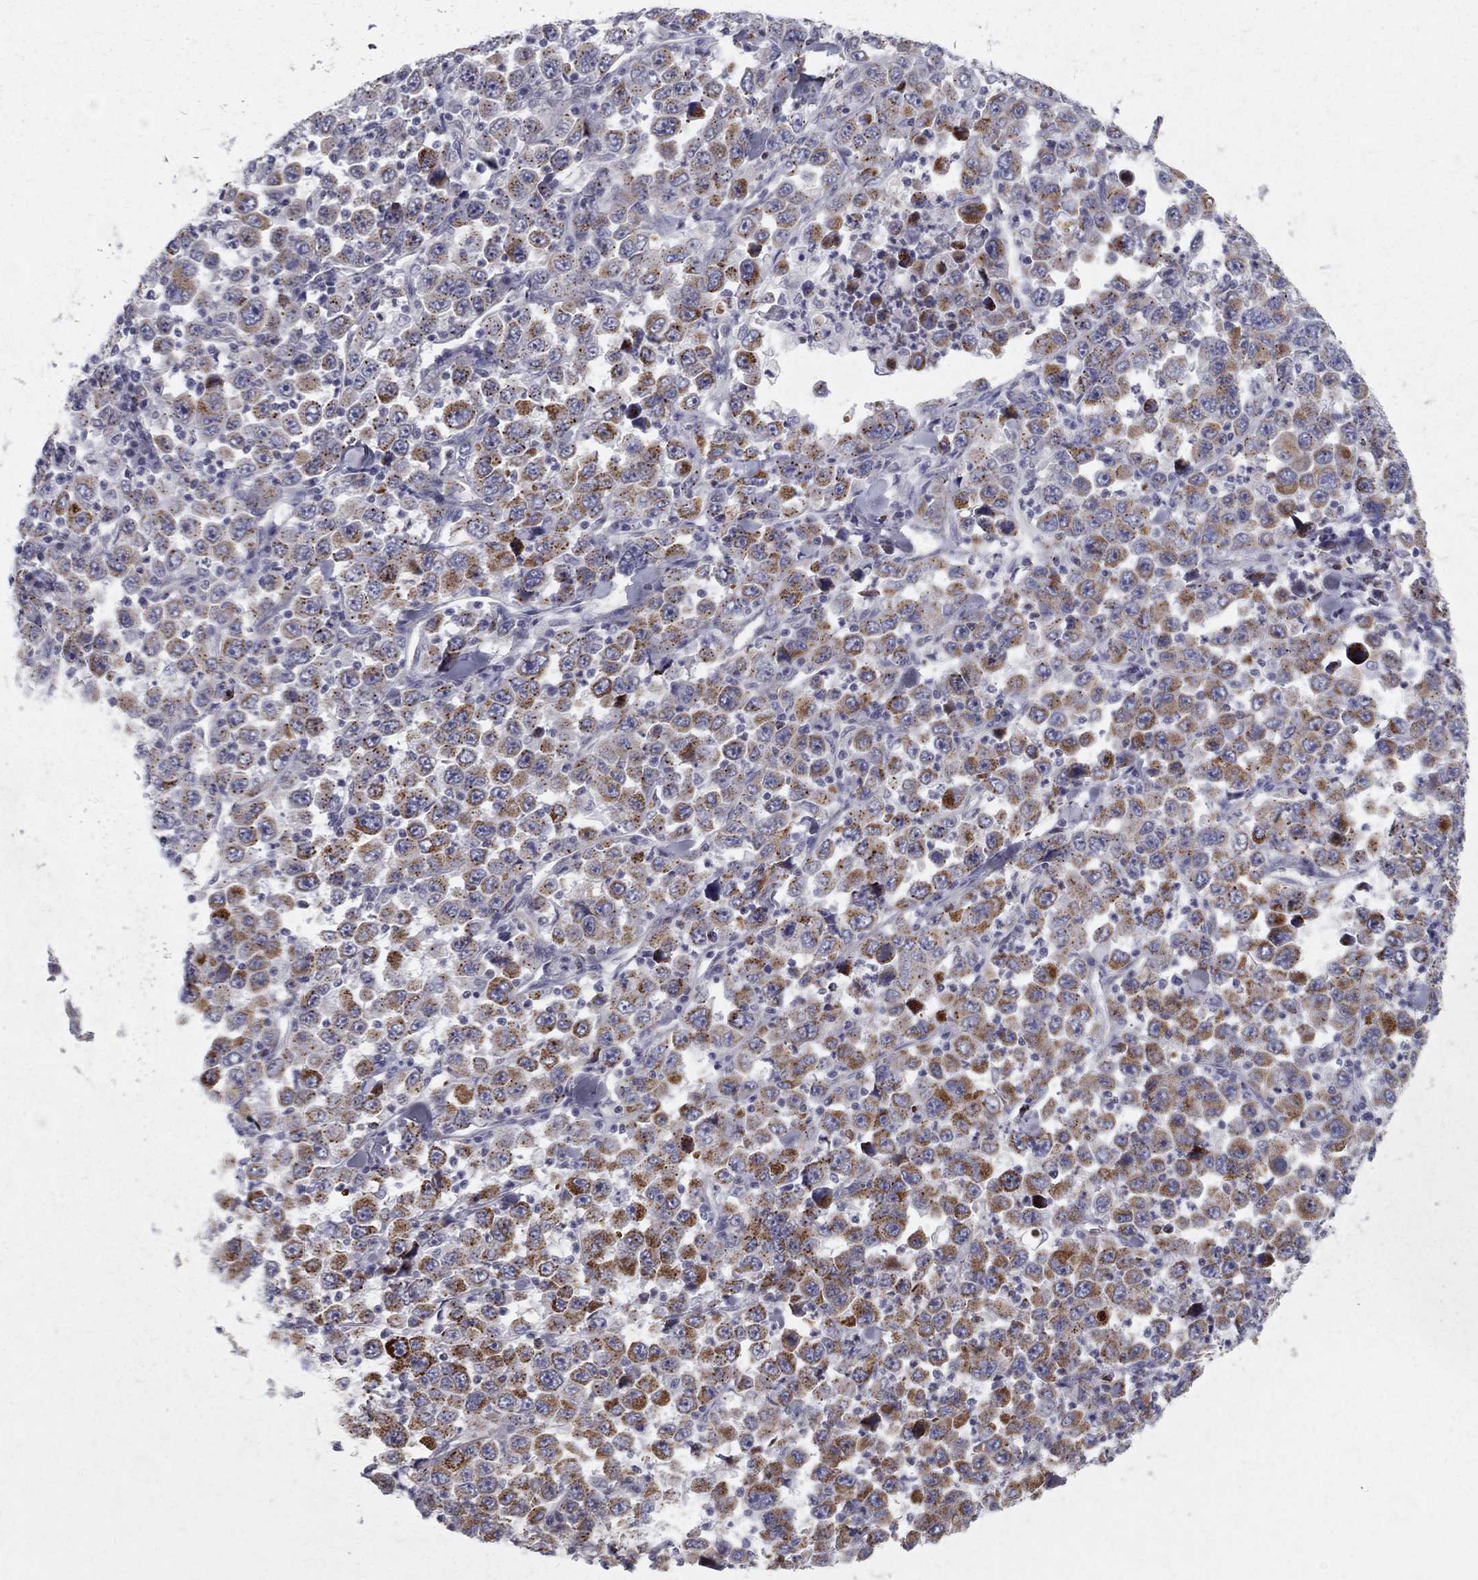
{"staining": {"intensity": "strong", "quantity": "<25%", "location": "cytoplasmic/membranous"}, "tissue": "stomach cancer", "cell_type": "Tumor cells", "image_type": "cancer", "snomed": [{"axis": "morphology", "description": "Normal tissue, NOS"}, {"axis": "morphology", "description": "Adenocarcinoma, NOS"}, {"axis": "topography", "description": "Stomach, upper"}, {"axis": "topography", "description": "Stomach"}], "caption": "Immunohistochemical staining of human stomach adenocarcinoma exhibits strong cytoplasmic/membranous protein expression in approximately <25% of tumor cells.", "gene": "CLIC6", "patient": {"sex": "male", "age": 59}}